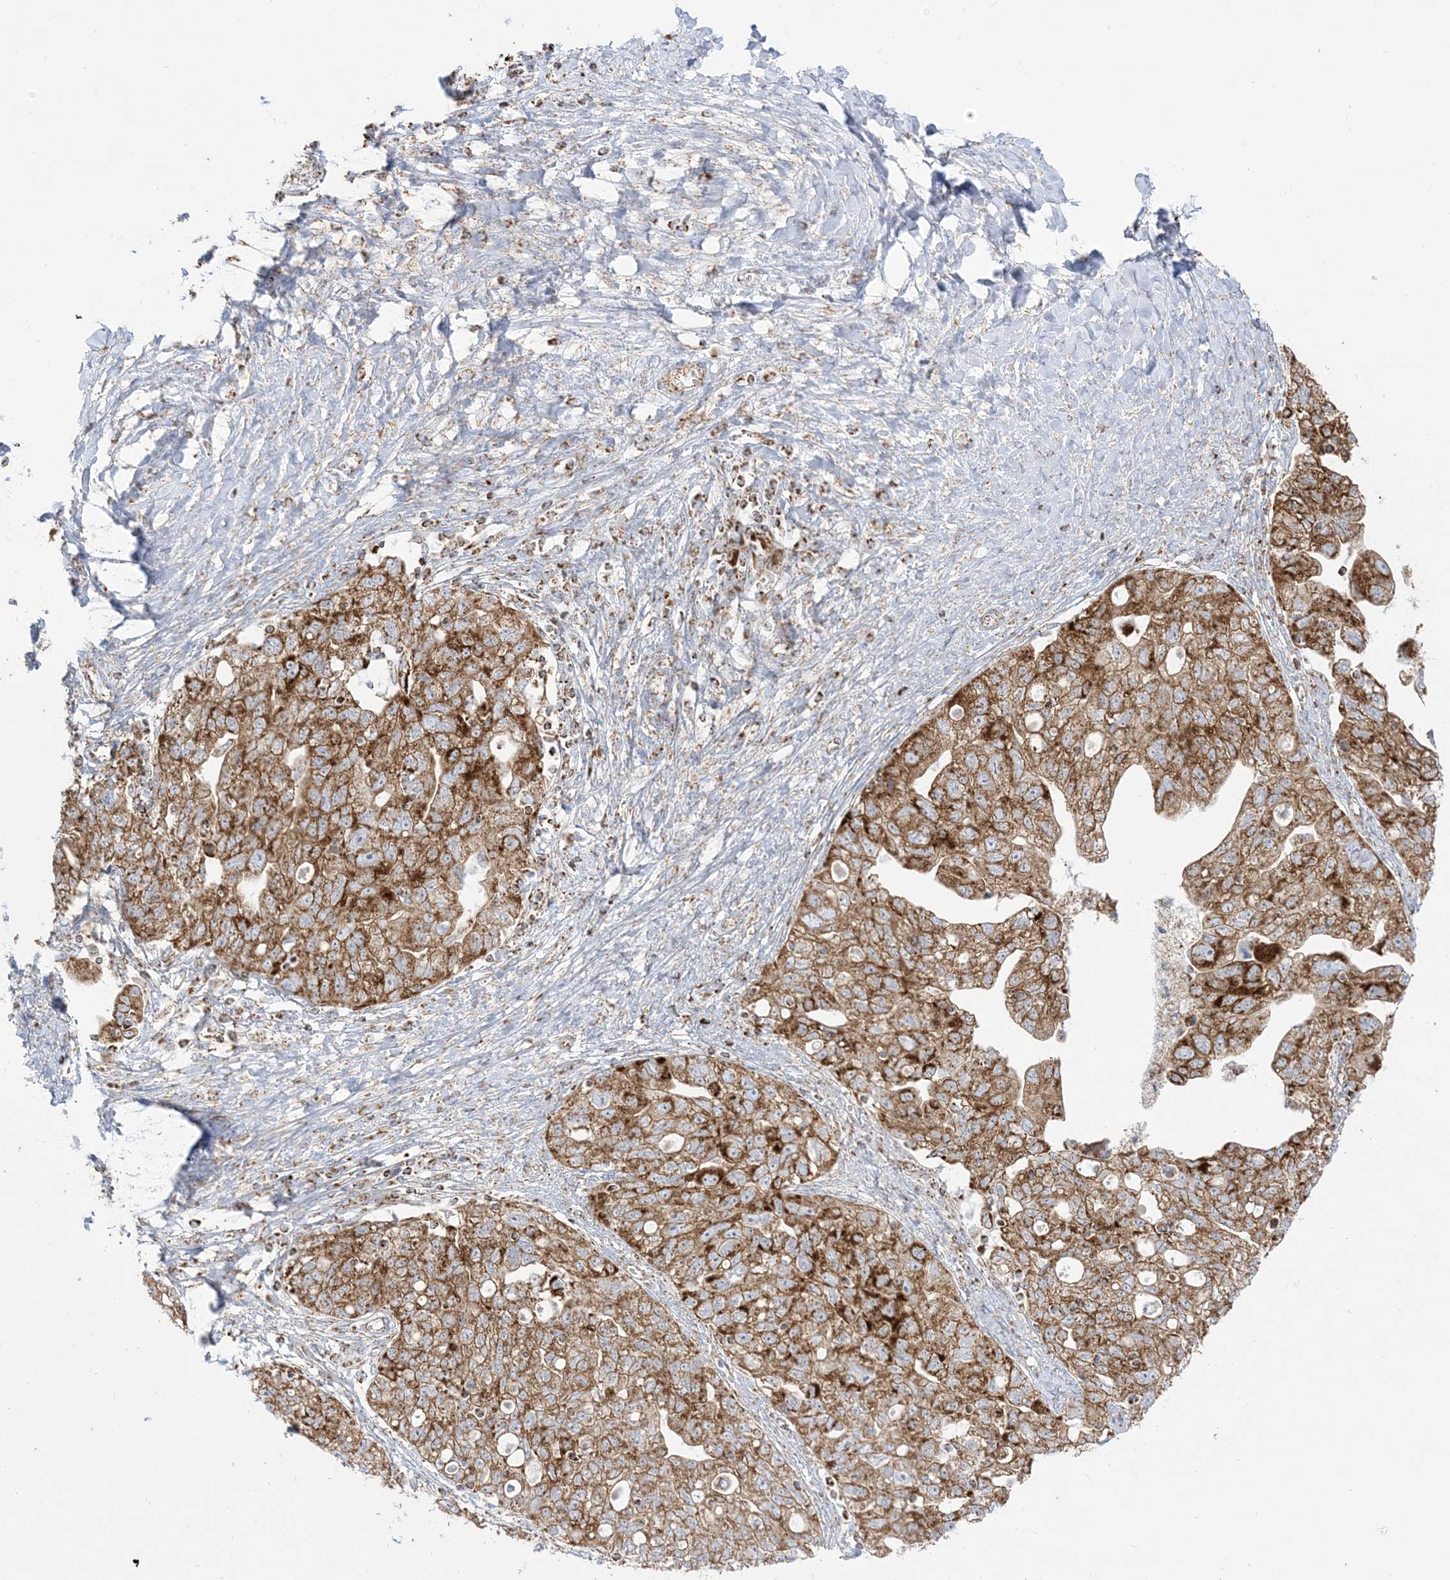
{"staining": {"intensity": "moderate", "quantity": ">75%", "location": "cytoplasmic/membranous"}, "tissue": "ovarian cancer", "cell_type": "Tumor cells", "image_type": "cancer", "snomed": [{"axis": "morphology", "description": "Carcinoma, NOS"}, {"axis": "morphology", "description": "Cystadenocarcinoma, serous, NOS"}, {"axis": "topography", "description": "Ovary"}], "caption": "IHC of human ovarian cancer (carcinoma) displays medium levels of moderate cytoplasmic/membranous expression in approximately >75% of tumor cells.", "gene": "MRPS36", "patient": {"sex": "female", "age": 69}}